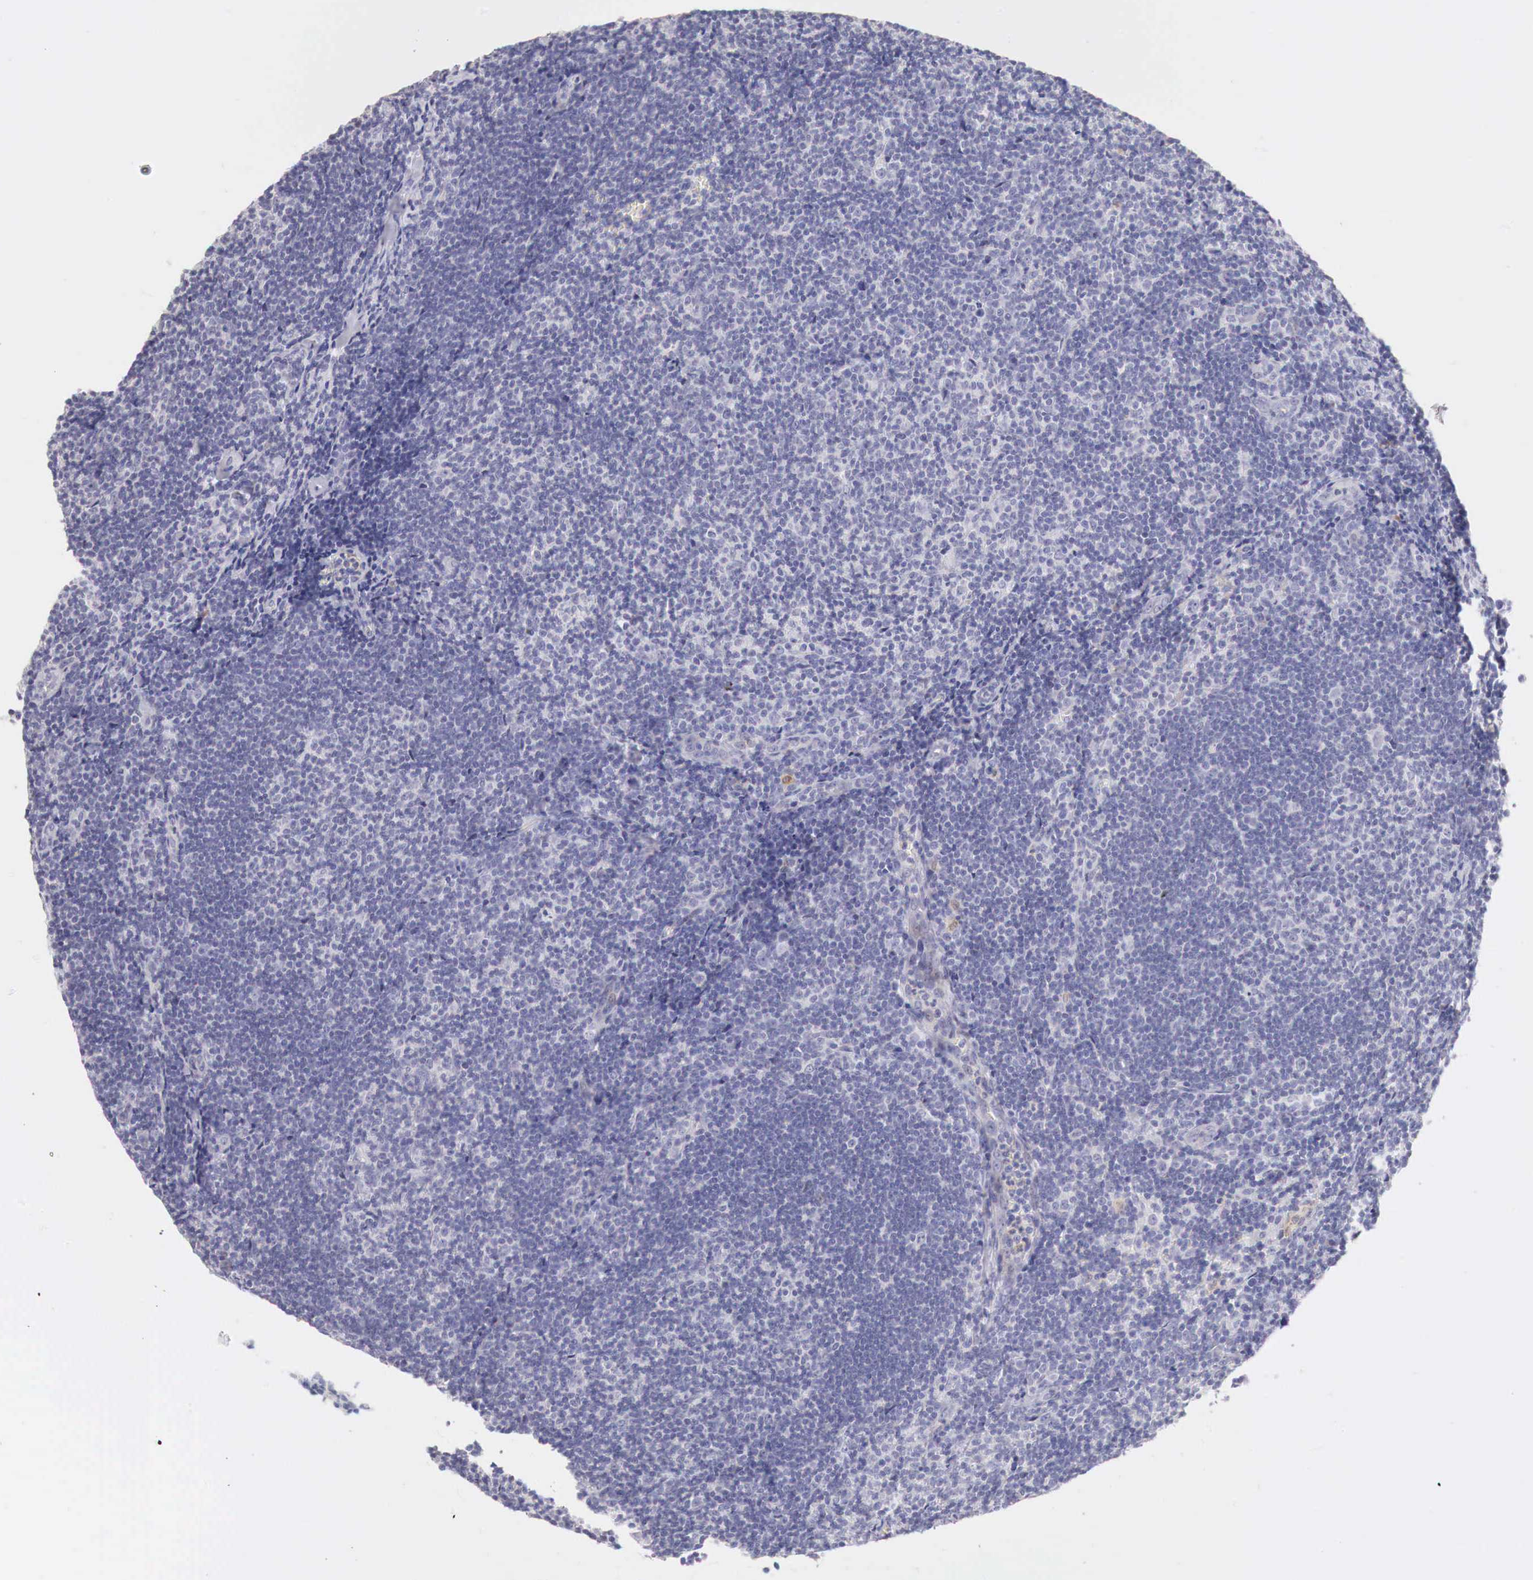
{"staining": {"intensity": "negative", "quantity": "none", "location": "none"}, "tissue": "lymphoma", "cell_type": "Tumor cells", "image_type": "cancer", "snomed": [{"axis": "morphology", "description": "Malignant lymphoma, non-Hodgkin's type, Low grade"}, {"axis": "topography", "description": "Lymph node"}], "caption": "Immunohistochemistry (IHC) of lymphoma exhibits no staining in tumor cells.", "gene": "ITIH6", "patient": {"sex": "male", "age": 49}}